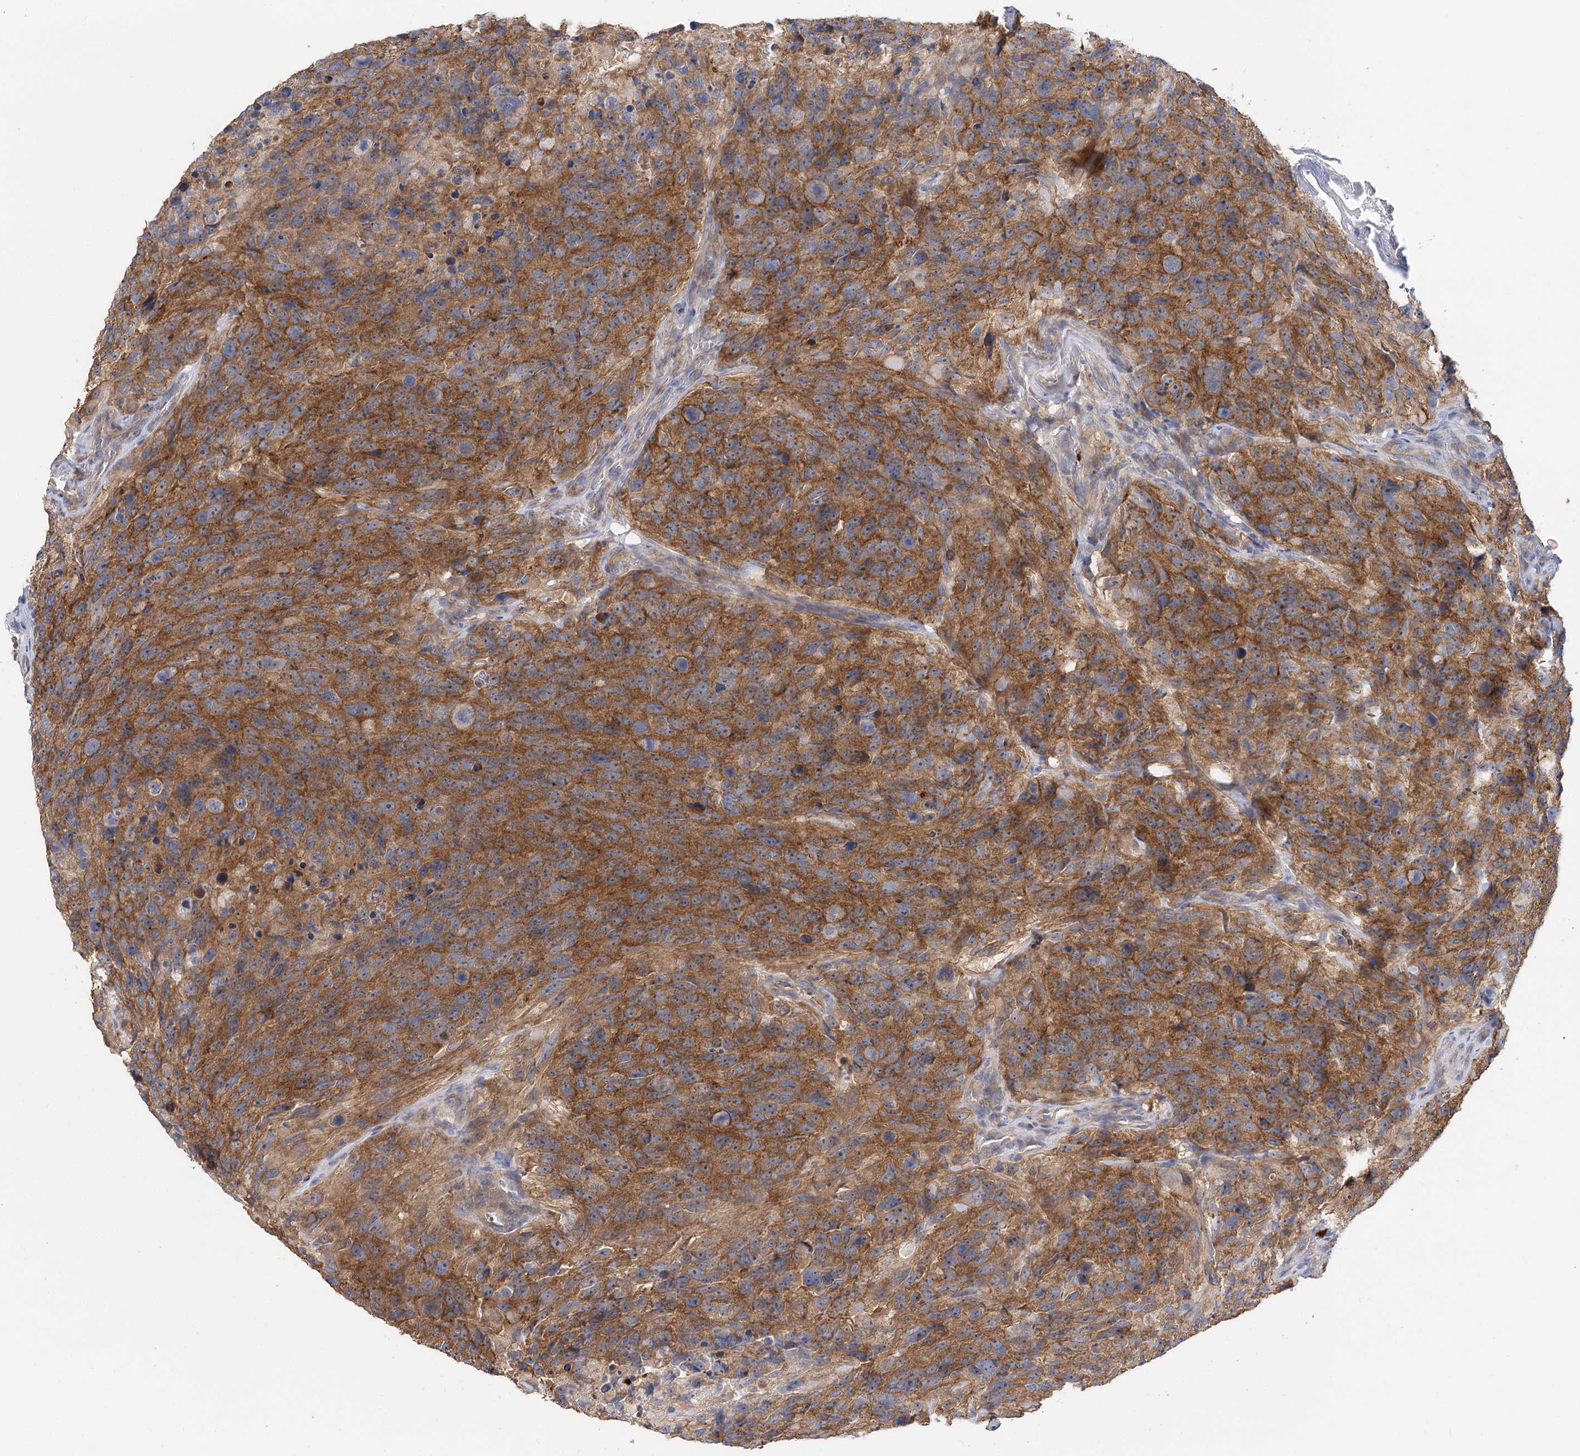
{"staining": {"intensity": "weak", "quantity": "25%-75%", "location": "cytoplasmic/membranous"}, "tissue": "glioma", "cell_type": "Tumor cells", "image_type": "cancer", "snomed": [{"axis": "morphology", "description": "Glioma, malignant, High grade"}, {"axis": "topography", "description": "Brain"}], "caption": "Immunohistochemical staining of malignant glioma (high-grade) shows low levels of weak cytoplasmic/membranous protein staining in approximately 25%-75% of tumor cells.", "gene": "EPB41L5", "patient": {"sex": "male", "age": 69}}